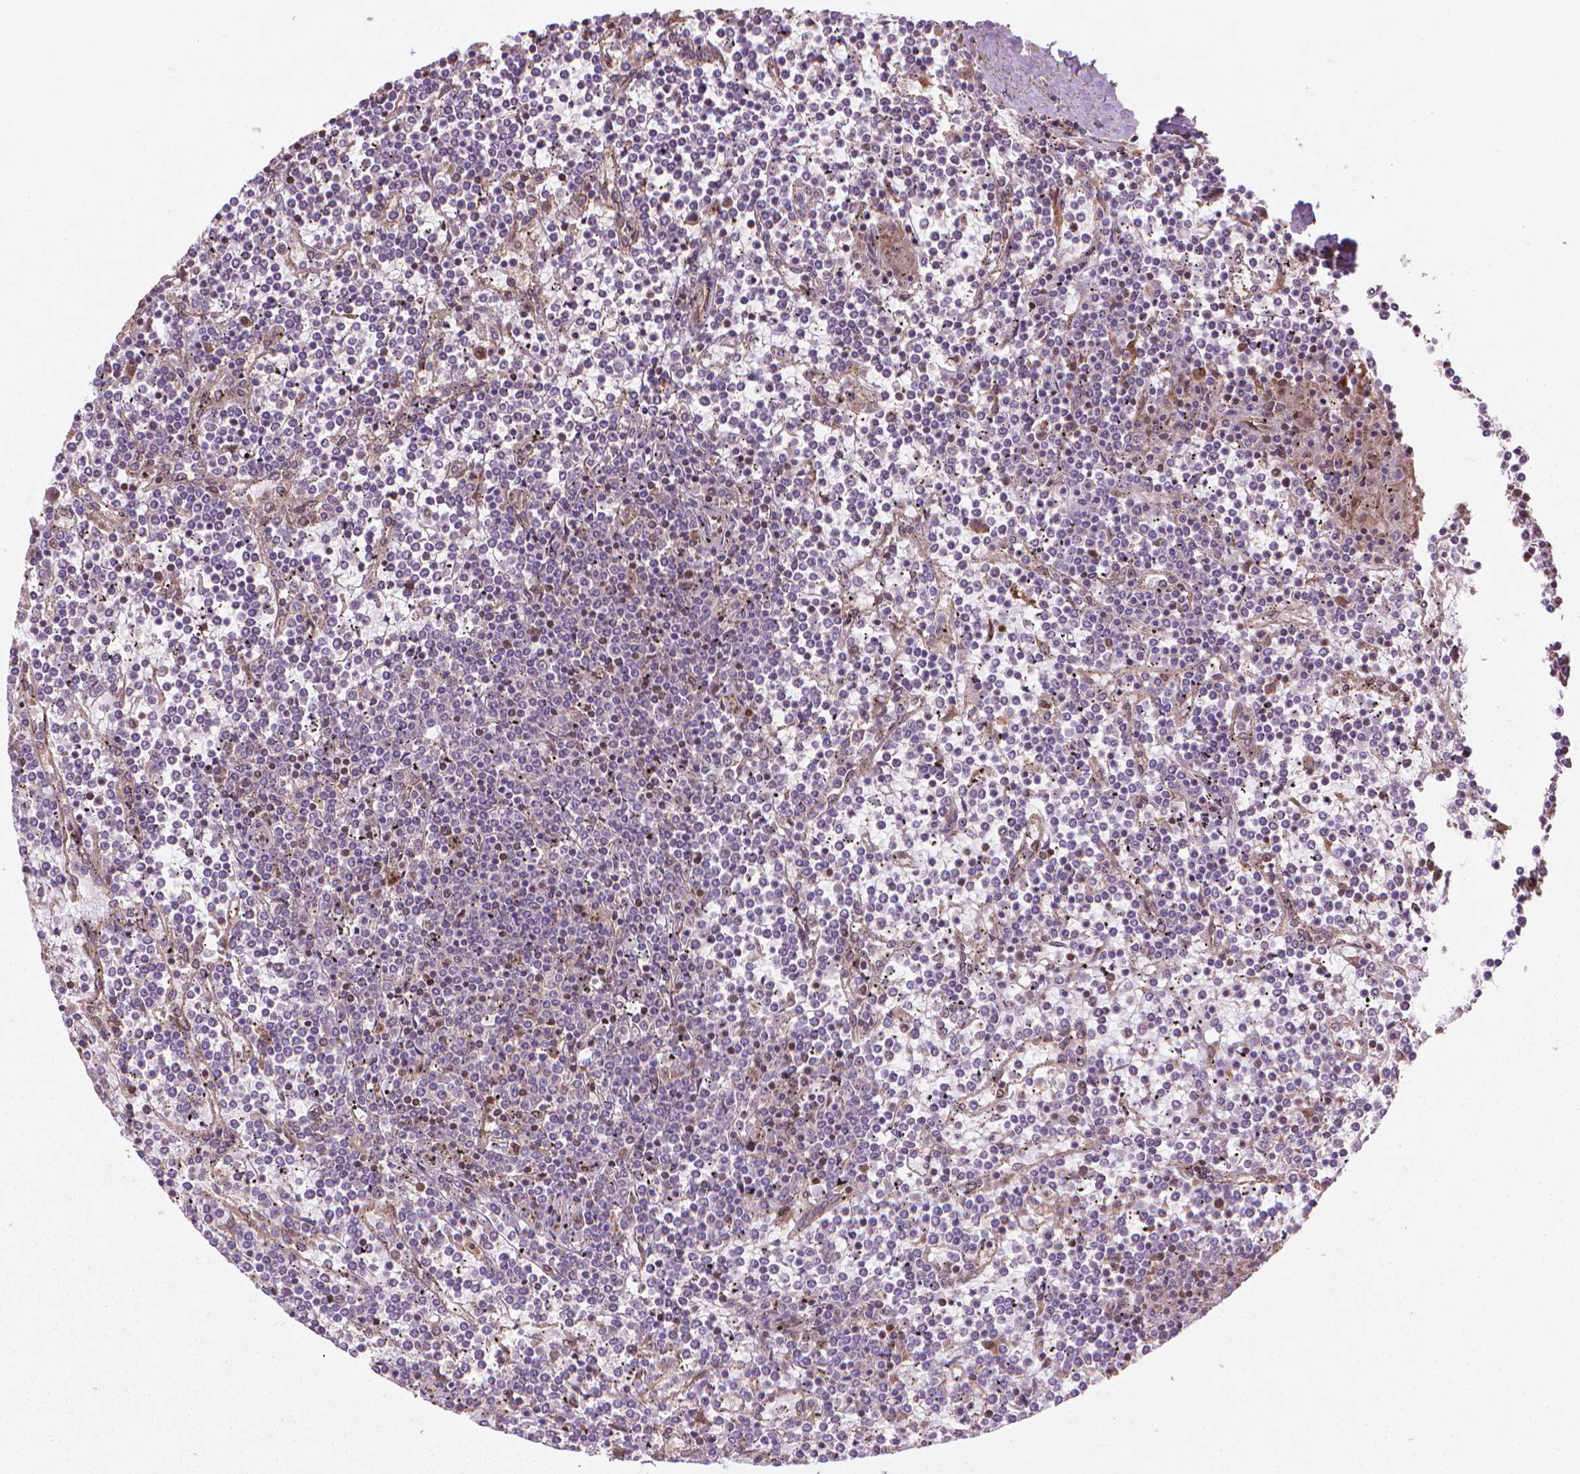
{"staining": {"intensity": "negative", "quantity": "none", "location": "none"}, "tissue": "lymphoma", "cell_type": "Tumor cells", "image_type": "cancer", "snomed": [{"axis": "morphology", "description": "Malignant lymphoma, non-Hodgkin's type, Low grade"}, {"axis": "topography", "description": "Spleen"}], "caption": "This is a photomicrograph of immunohistochemistry staining of malignant lymphoma, non-Hodgkin's type (low-grade), which shows no expression in tumor cells.", "gene": "SMC2", "patient": {"sex": "female", "age": 19}}